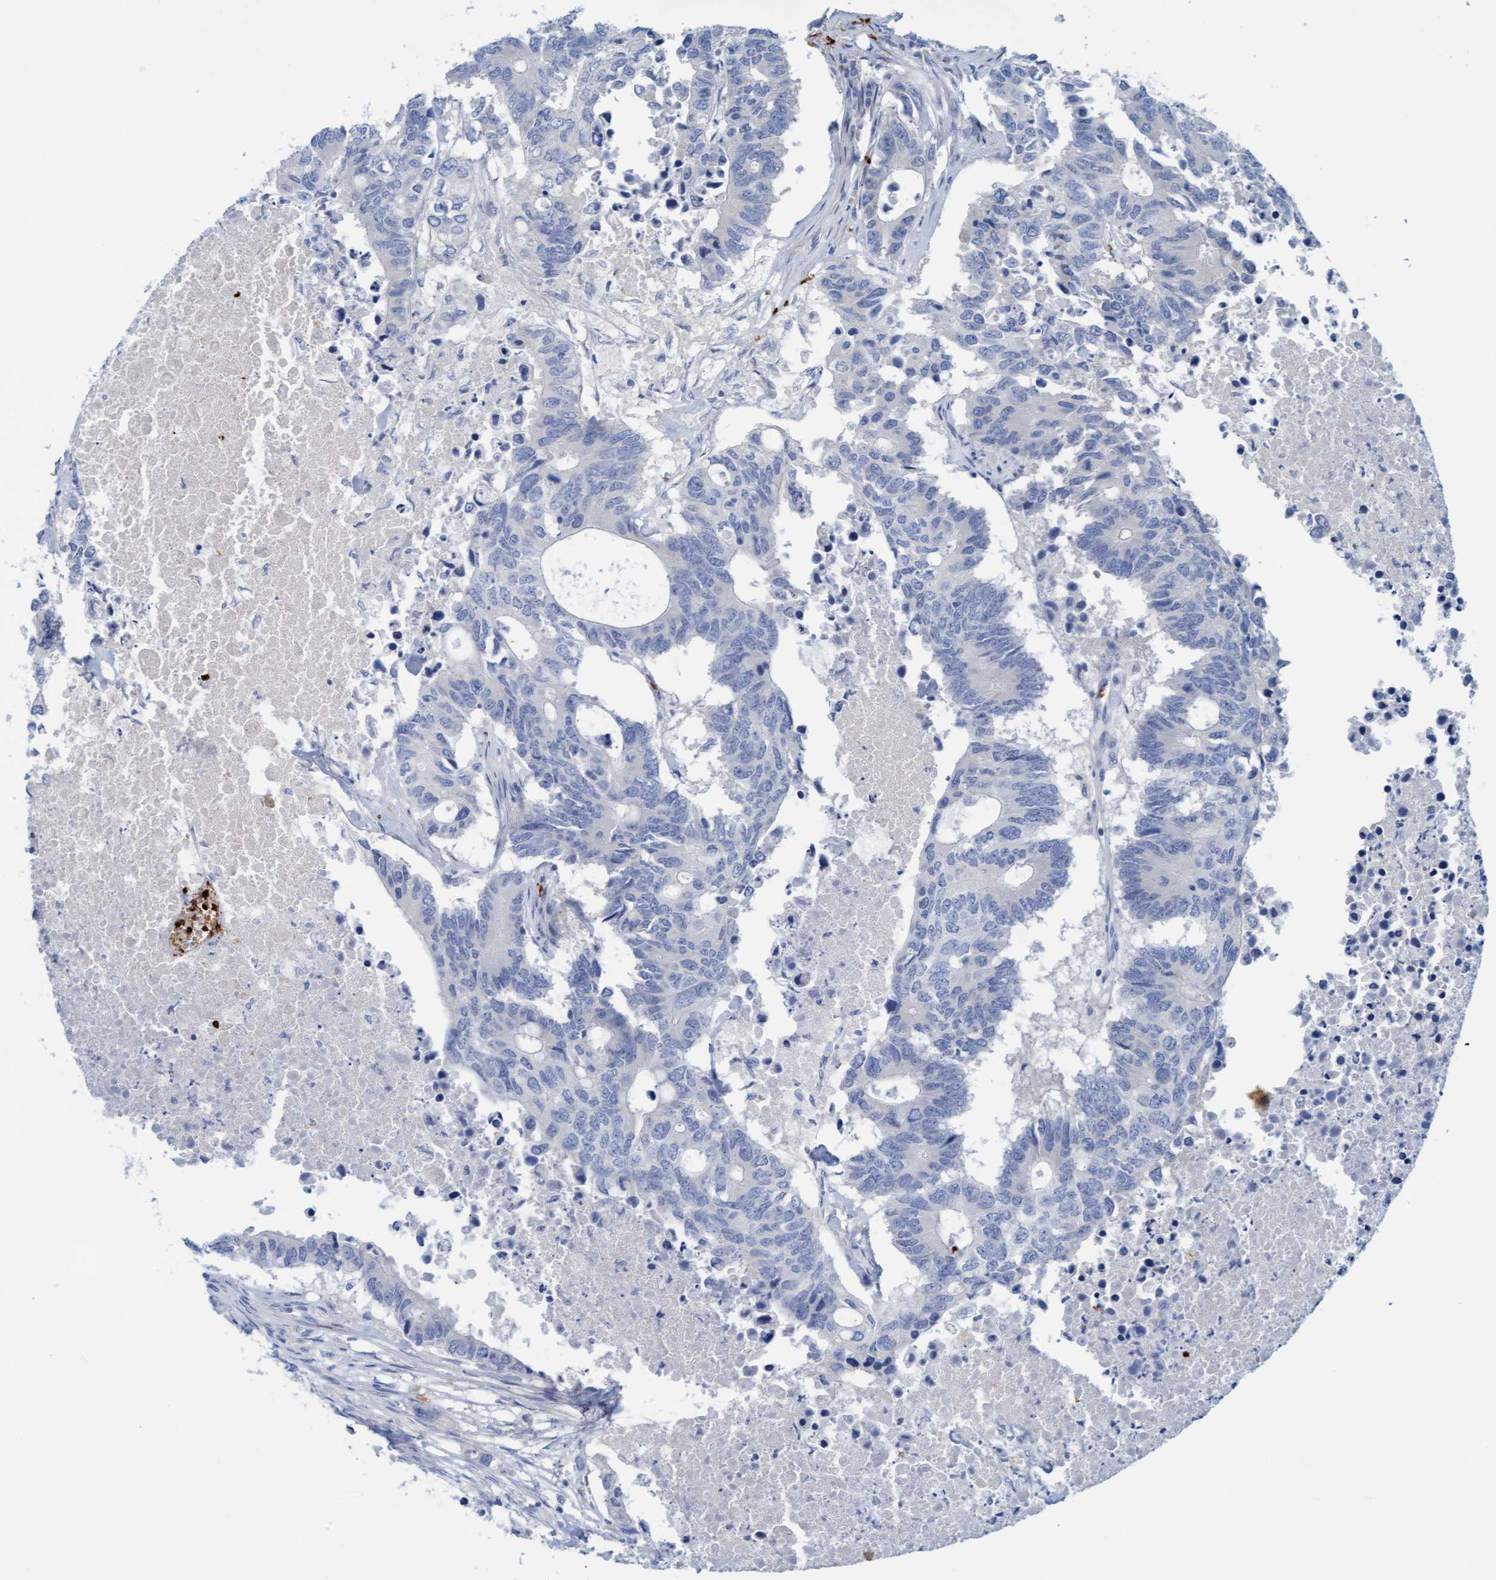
{"staining": {"intensity": "negative", "quantity": "none", "location": "none"}, "tissue": "colorectal cancer", "cell_type": "Tumor cells", "image_type": "cancer", "snomed": [{"axis": "morphology", "description": "Adenocarcinoma, NOS"}, {"axis": "topography", "description": "Colon"}], "caption": "Tumor cells are negative for brown protein staining in adenocarcinoma (colorectal).", "gene": "P2RX5", "patient": {"sex": "male", "age": 71}}